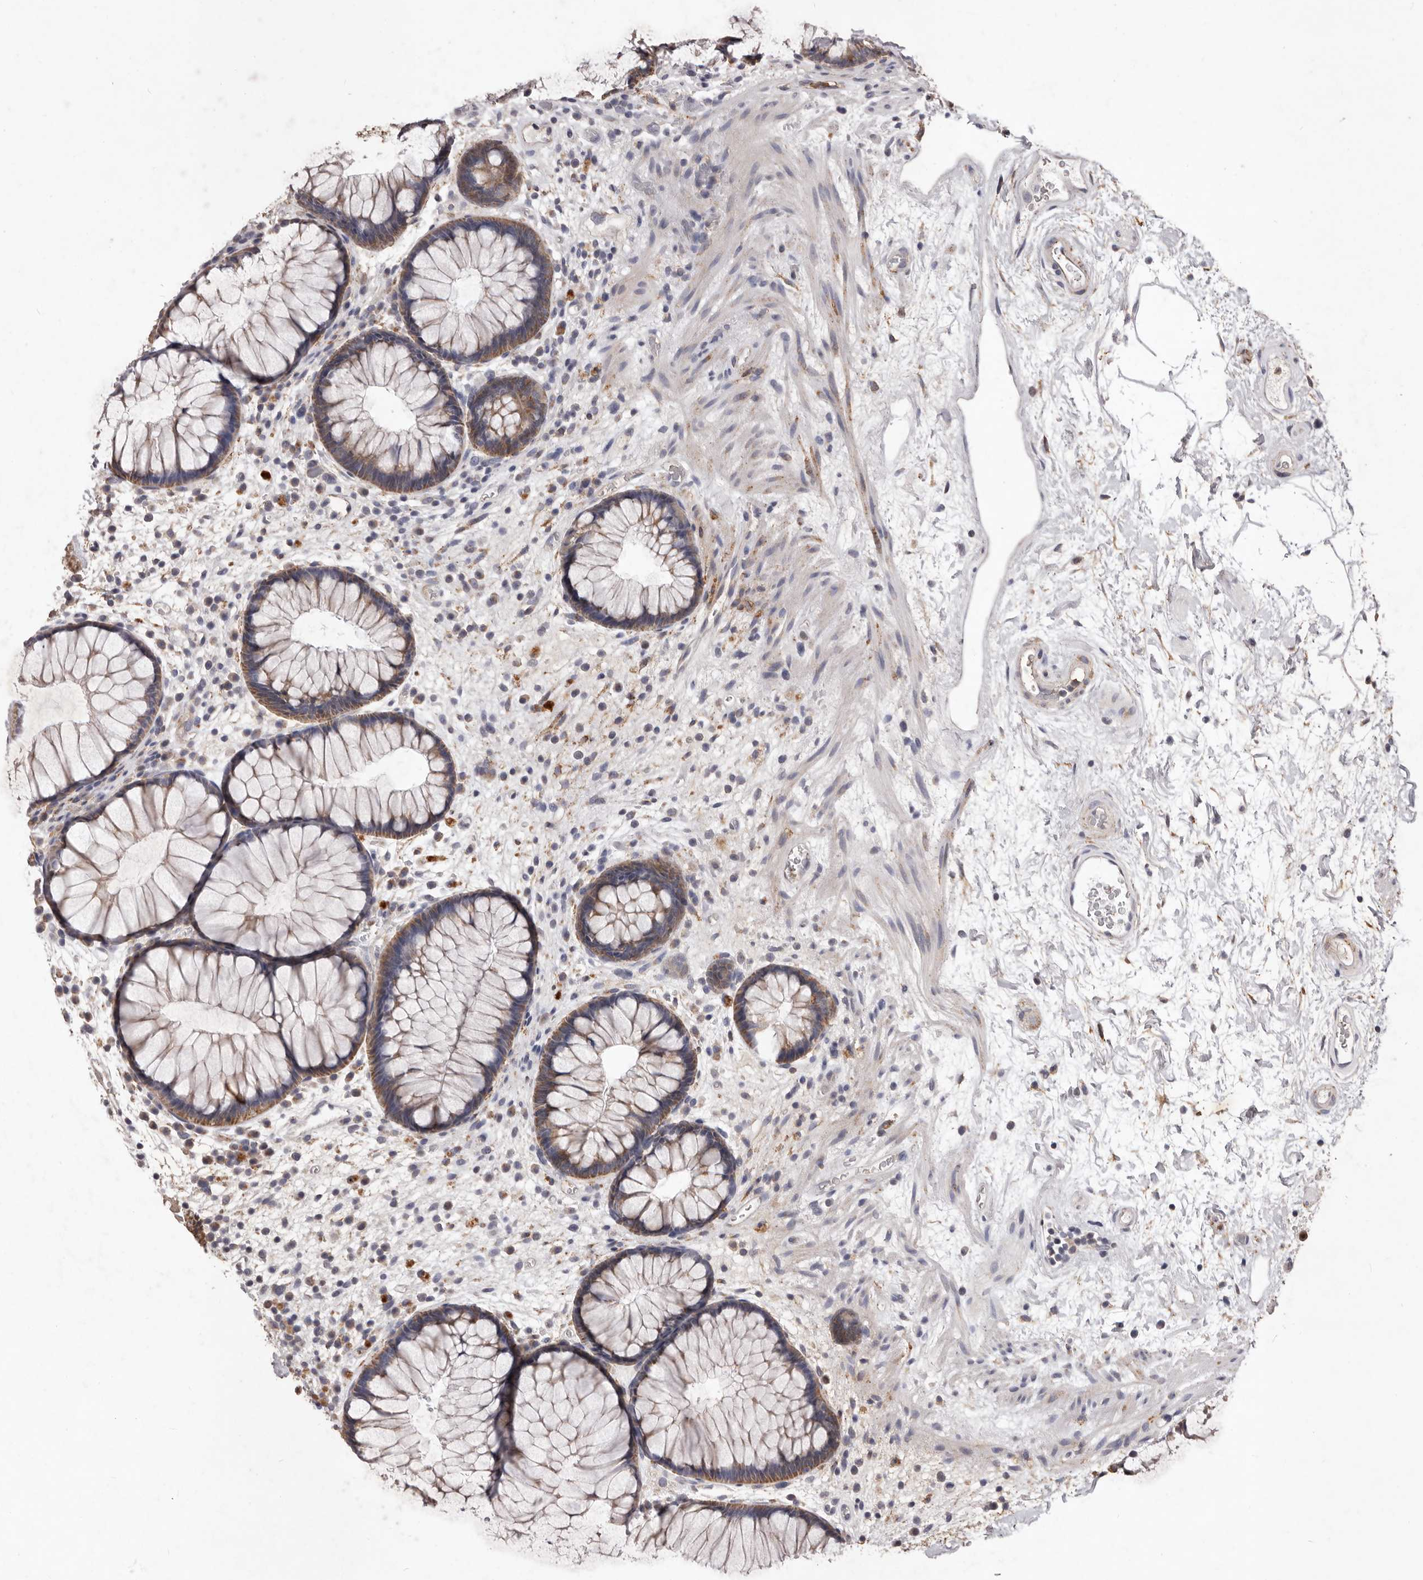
{"staining": {"intensity": "moderate", "quantity": ">75%", "location": "cytoplasmic/membranous"}, "tissue": "rectum", "cell_type": "Glandular cells", "image_type": "normal", "snomed": [{"axis": "morphology", "description": "Normal tissue, NOS"}, {"axis": "topography", "description": "Rectum"}], "caption": "Glandular cells display moderate cytoplasmic/membranous expression in about >75% of cells in benign rectum.", "gene": "CXCL14", "patient": {"sex": "male", "age": 51}}